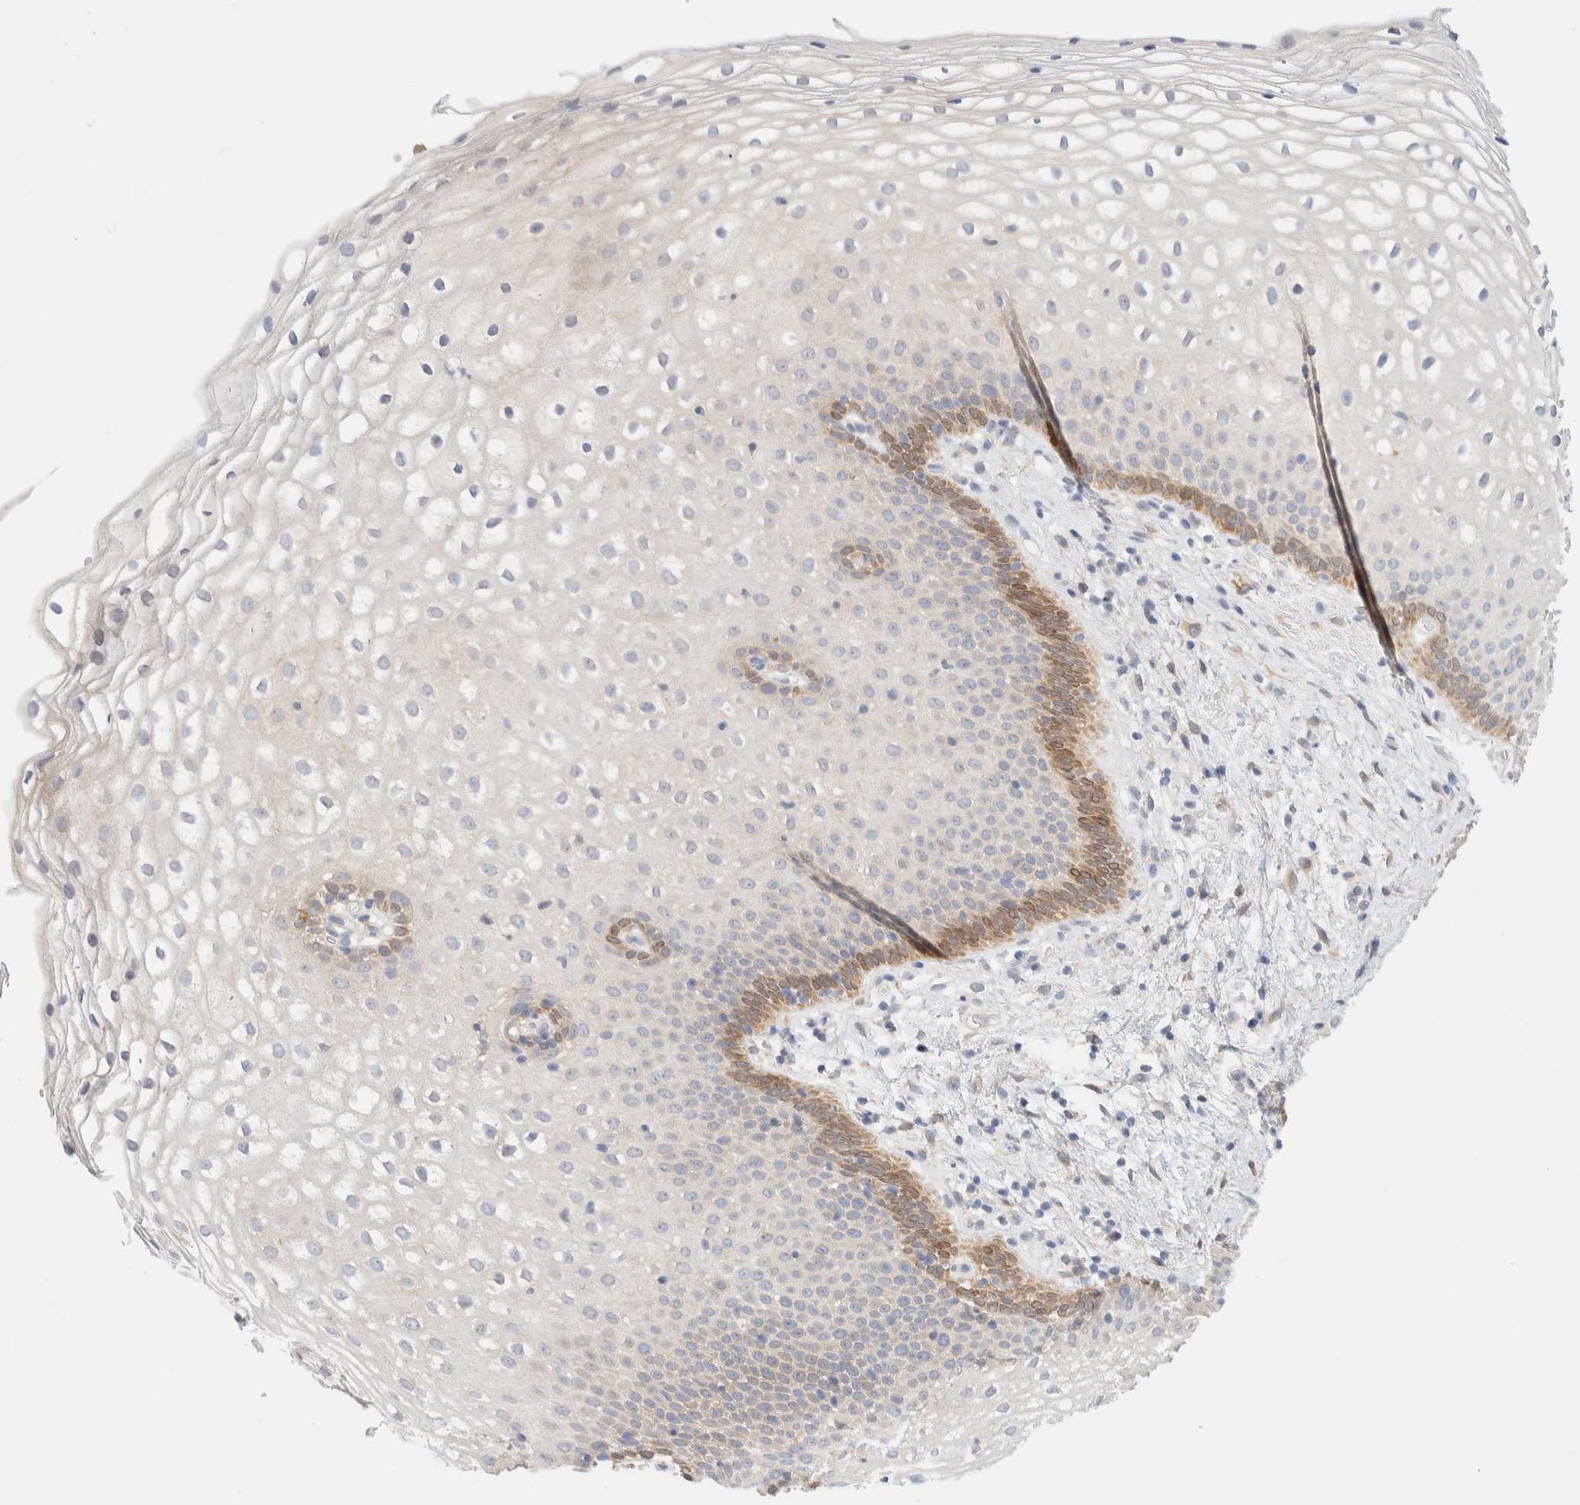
{"staining": {"intensity": "moderate", "quantity": "<25%", "location": "cytoplasmic/membranous"}, "tissue": "cervix", "cell_type": "Squamous epithelial cells", "image_type": "normal", "snomed": [{"axis": "morphology", "description": "Normal tissue, NOS"}, {"axis": "topography", "description": "Cervix"}], "caption": "This is an image of IHC staining of unremarkable cervix, which shows moderate positivity in the cytoplasmic/membranous of squamous epithelial cells.", "gene": "NT5C", "patient": {"sex": "female", "age": 72}}